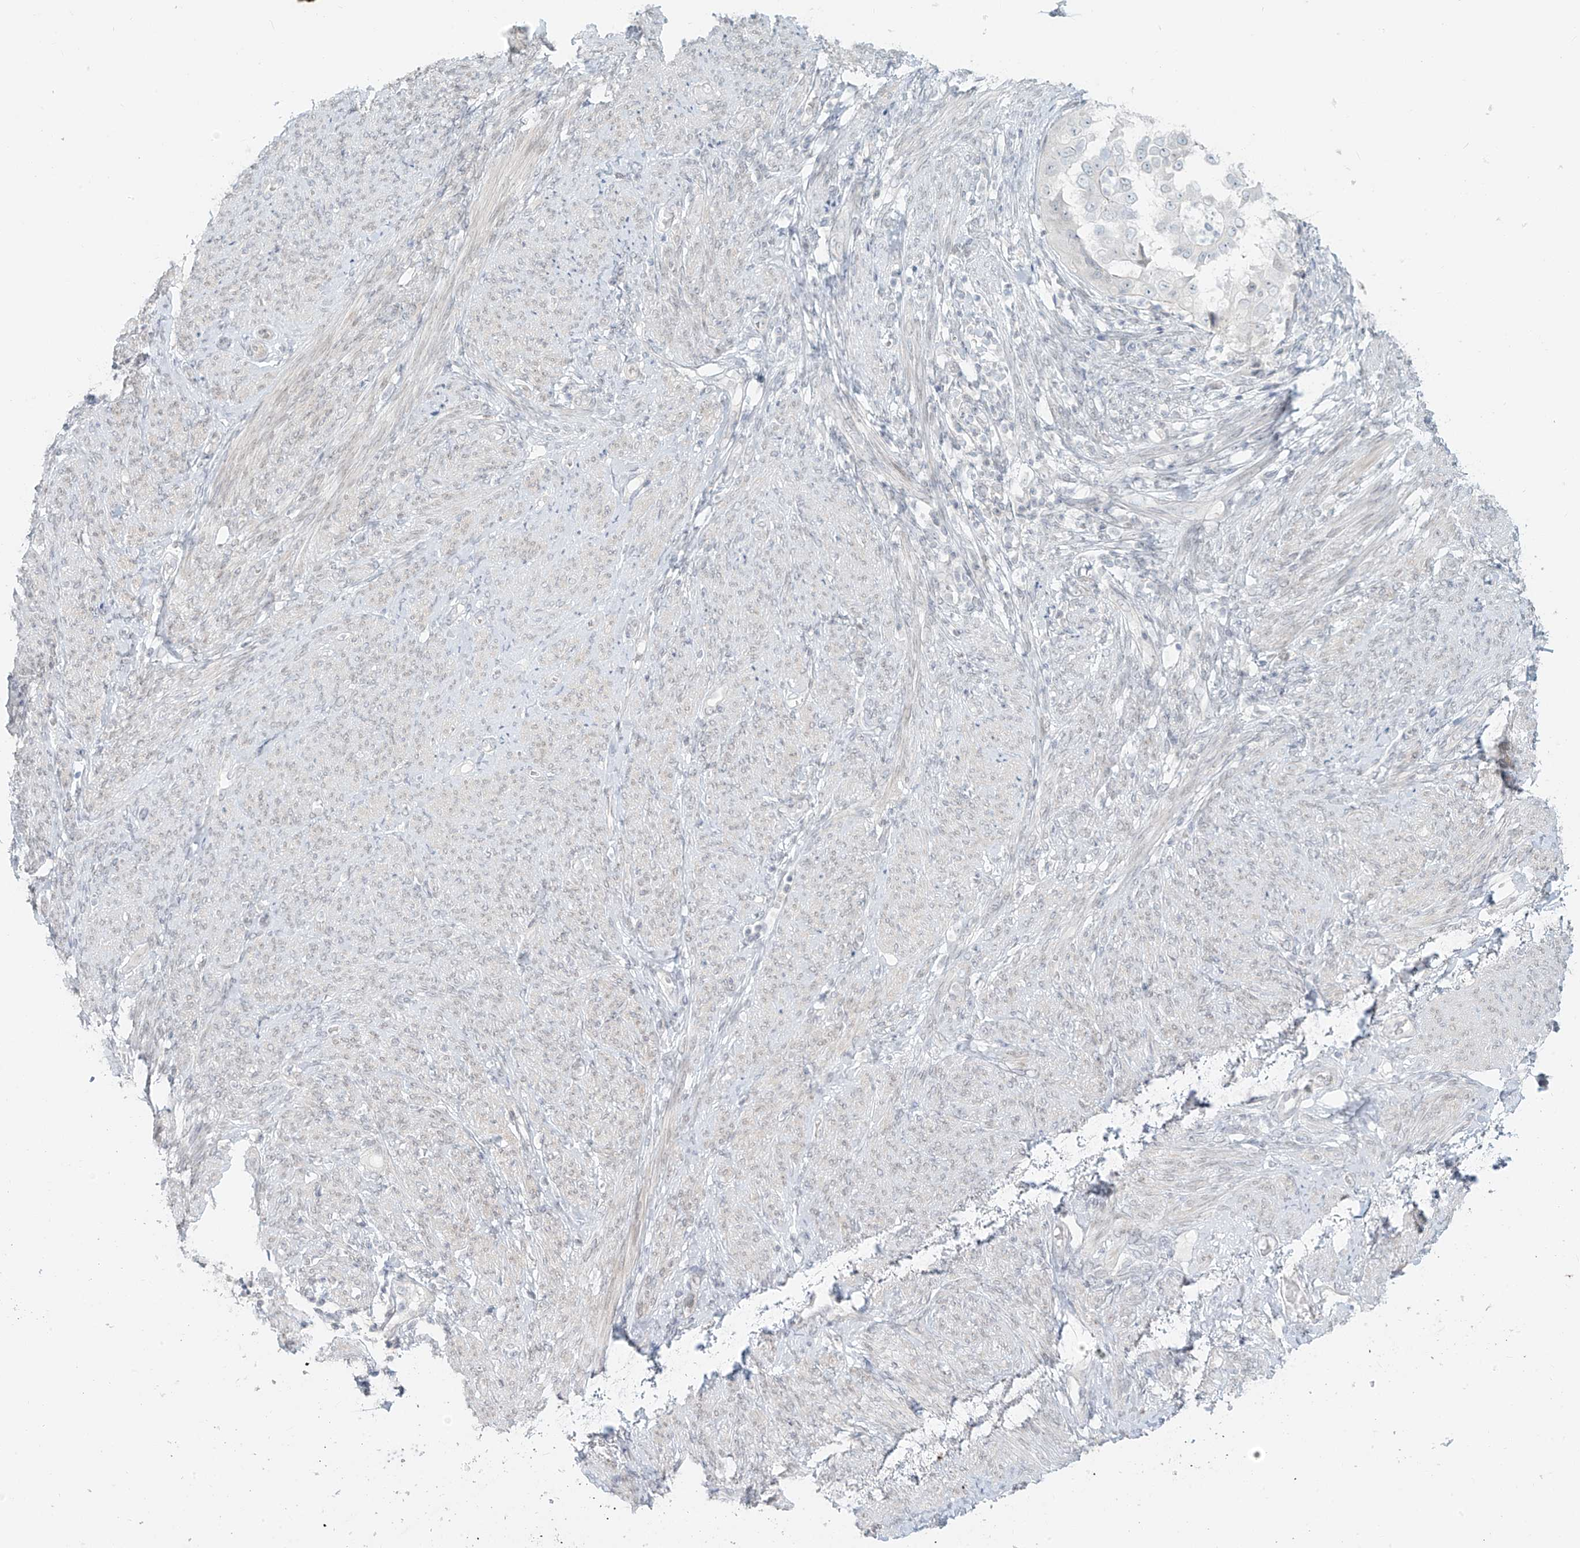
{"staining": {"intensity": "negative", "quantity": "none", "location": "none"}, "tissue": "endometrial cancer", "cell_type": "Tumor cells", "image_type": "cancer", "snomed": [{"axis": "morphology", "description": "Adenocarcinoma, NOS"}, {"axis": "topography", "description": "Endometrium"}], "caption": "A photomicrograph of endometrial adenocarcinoma stained for a protein reveals no brown staining in tumor cells.", "gene": "OSBPL7", "patient": {"sex": "female", "age": 85}}